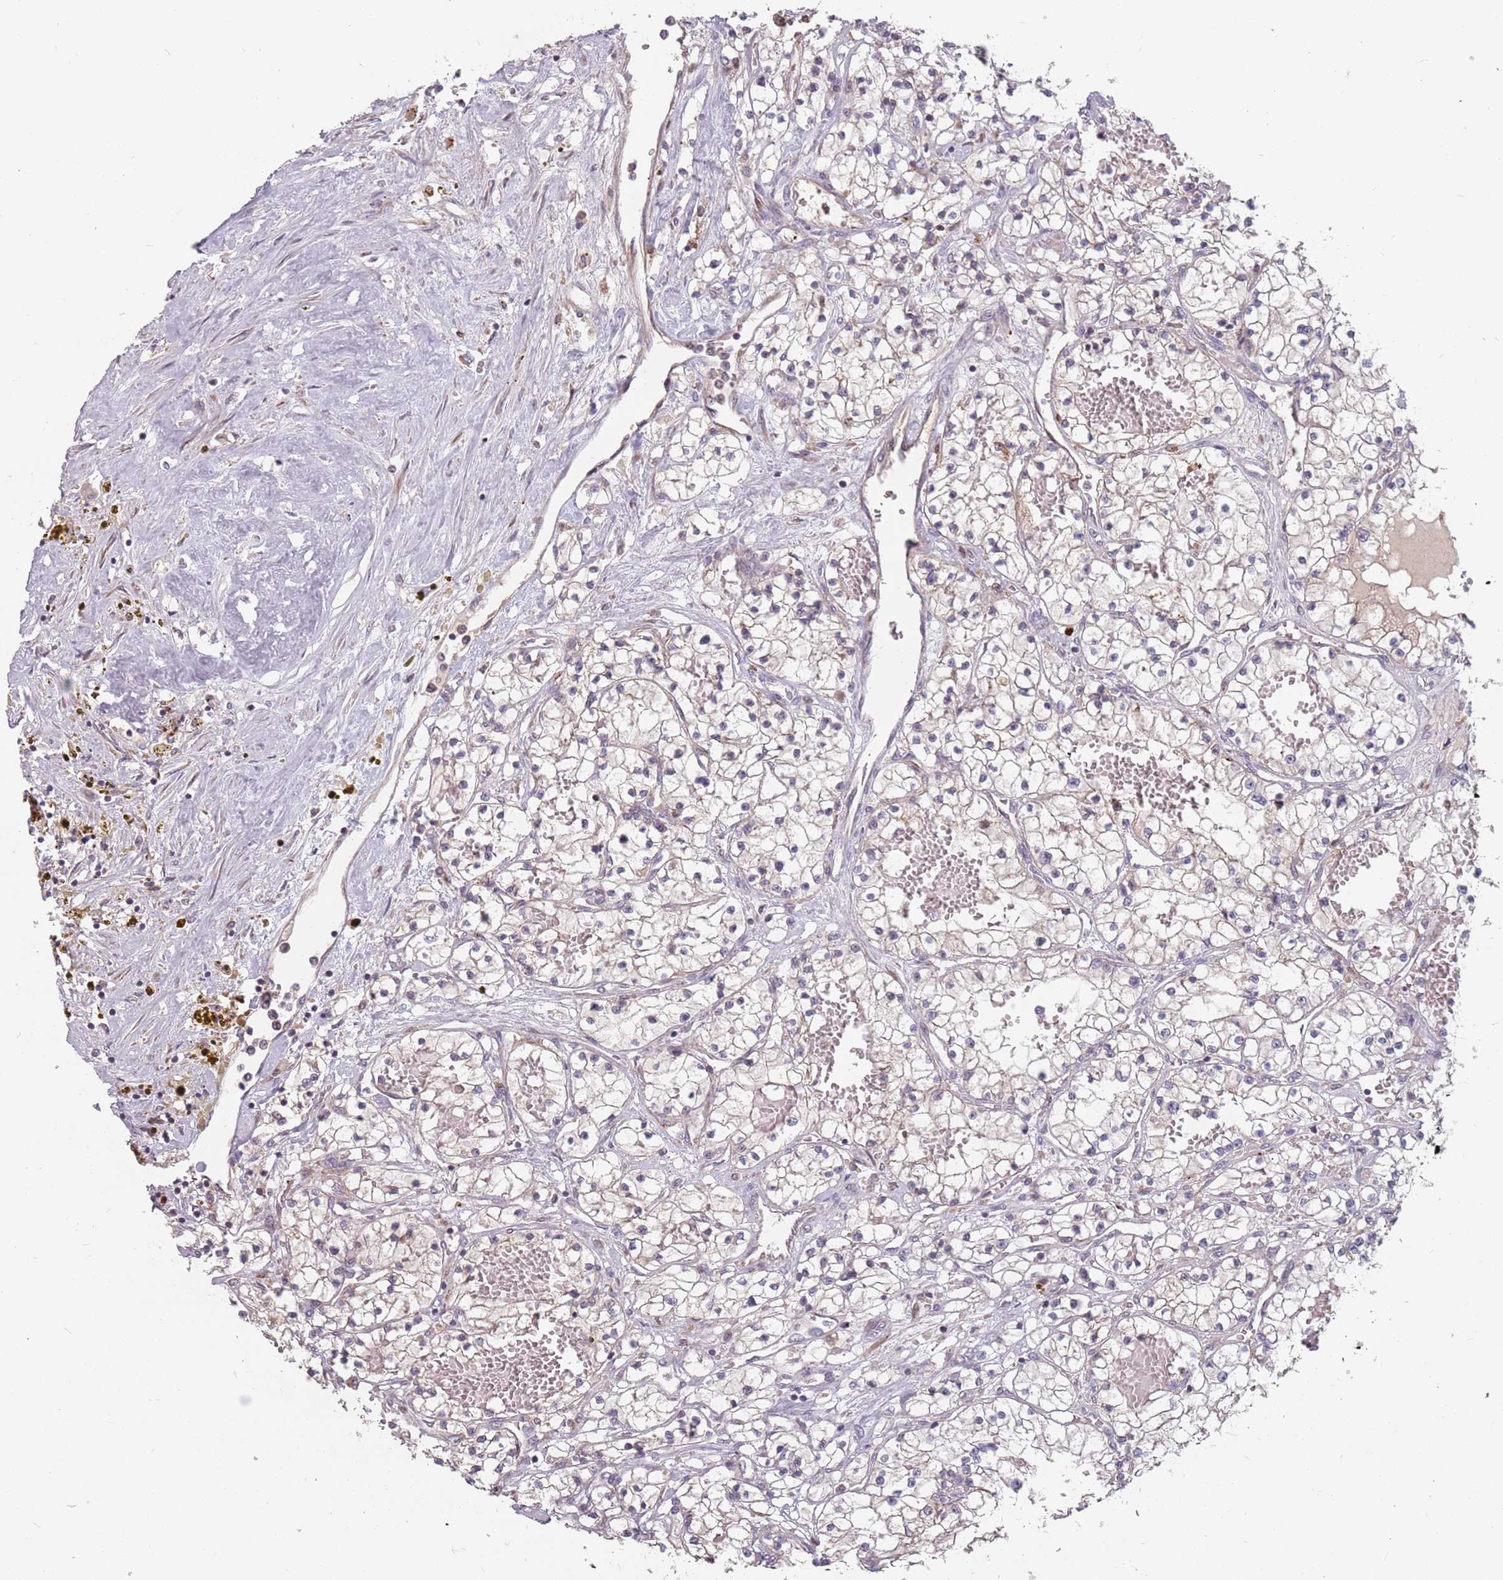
{"staining": {"intensity": "negative", "quantity": "none", "location": "none"}, "tissue": "renal cancer", "cell_type": "Tumor cells", "image_type": "cancer", "snomed": [{"axis": "morphology", "description": "Normal tissue, NOS"}, {"axis": "morphology", "description": "Adenocarcinoma, NOS"}, {"axis": "topography", "description": "Kidney"}], "caption": "Tumor cells show no significant protein staining in renal adenocarcinoma. (Stains: DAB IHC with hematoxylin counter stain, Microscopy: brightfield microscopy at high magnification).", "gene": "ADAL", "patient": {"sex": "male", "age": 68}}